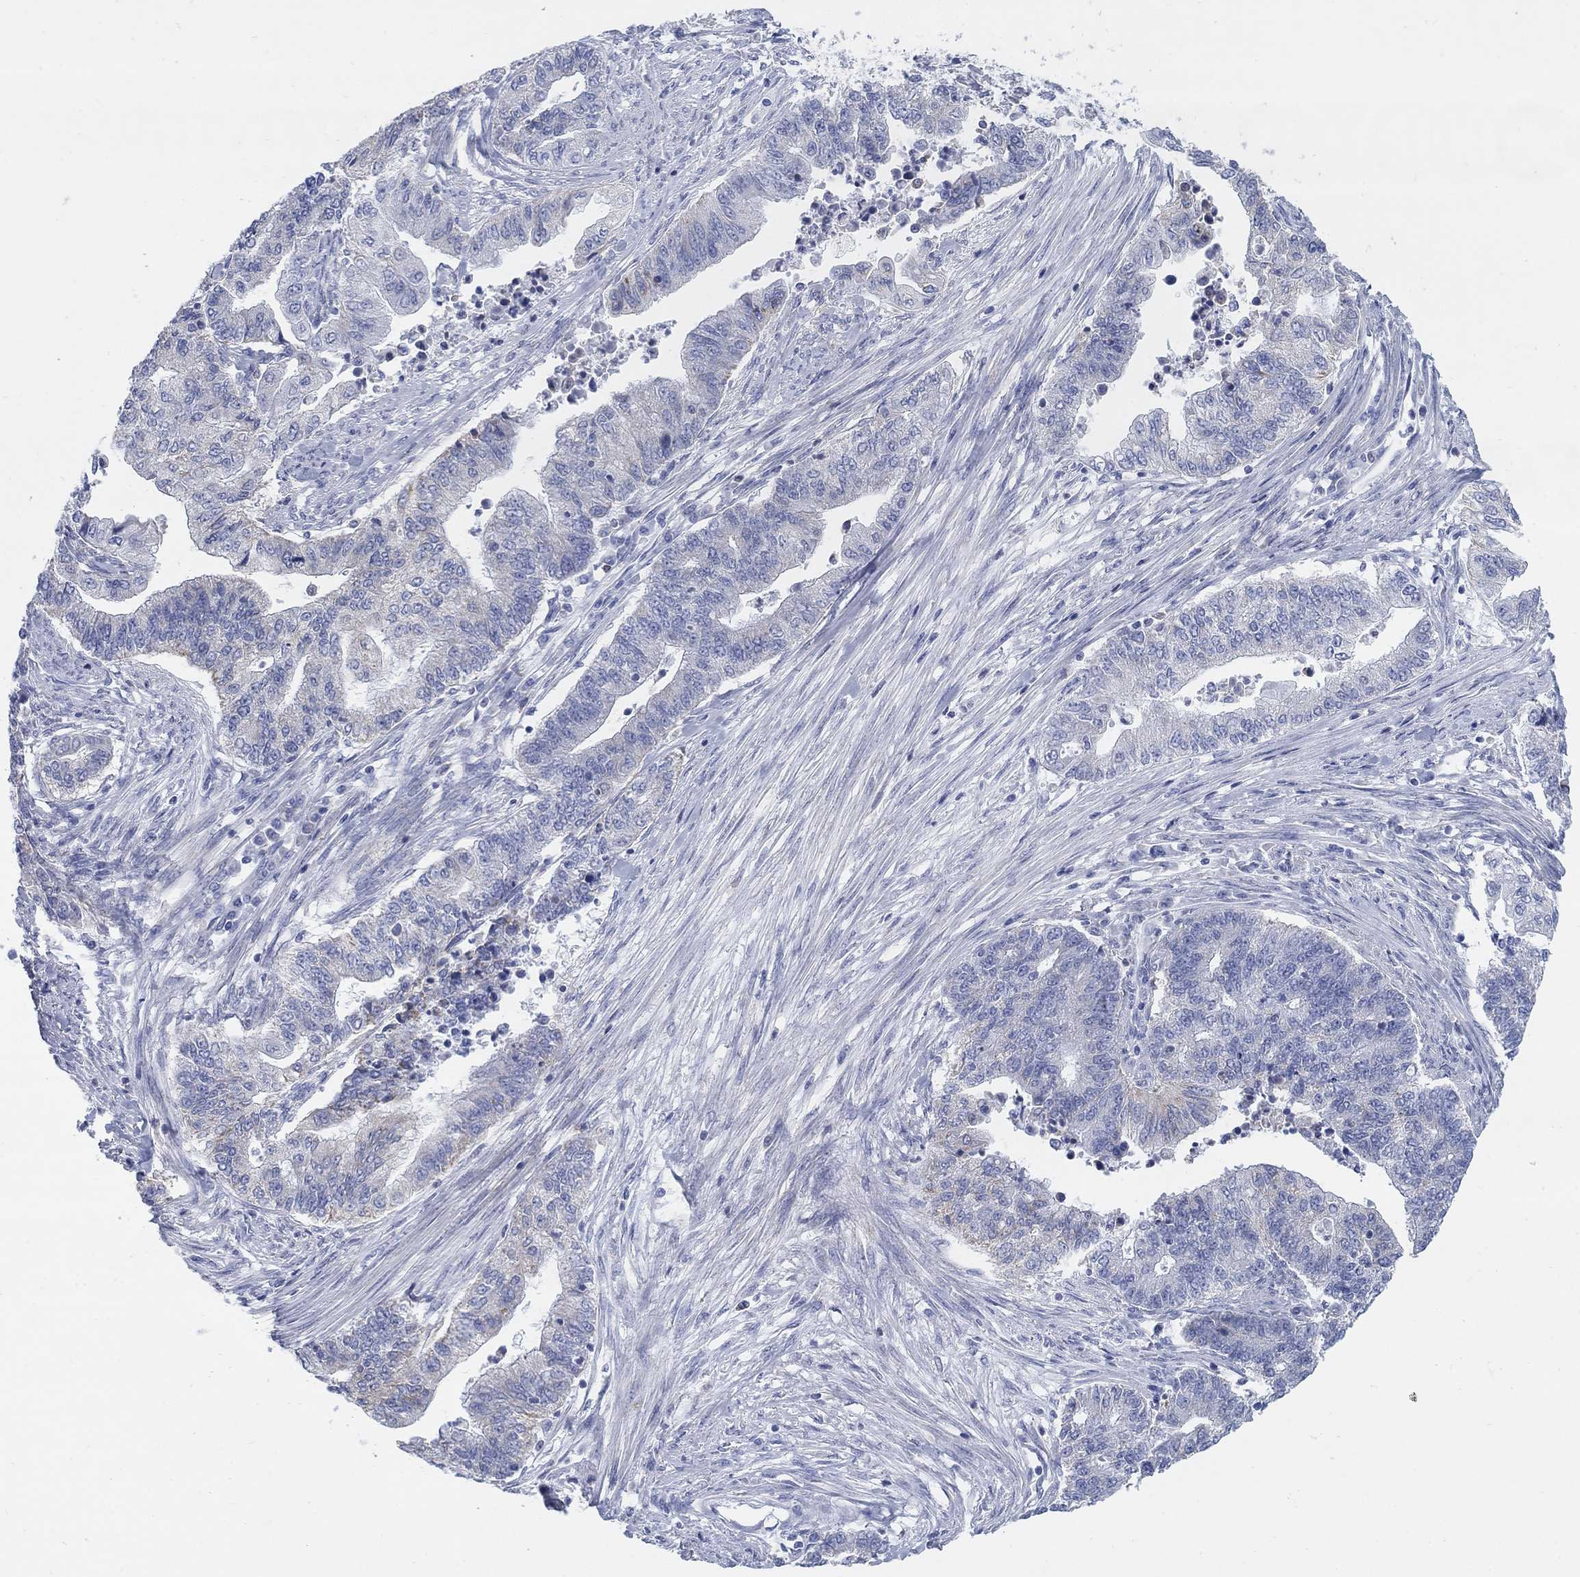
{"staining": {"intensity": "negative", "quantity": "none", "location": "none"}, "tissue": "endometrial cancer", "cell_type": "Tumor cells", "image_type": "cancer", "snomed": [{"axis": "morphology", "description": "Adenocarcinoma, NOS"}, {"axis": "topography", "description": "Uterus"}, {"axis": "topography", "description": "Endometrium"}], "caption": "The photomicrograph displays no significant positivity in tumor cells of endometrial cancer.", "gene": "SCCPDH", "patient": {"sex": "female", "age": 54}}